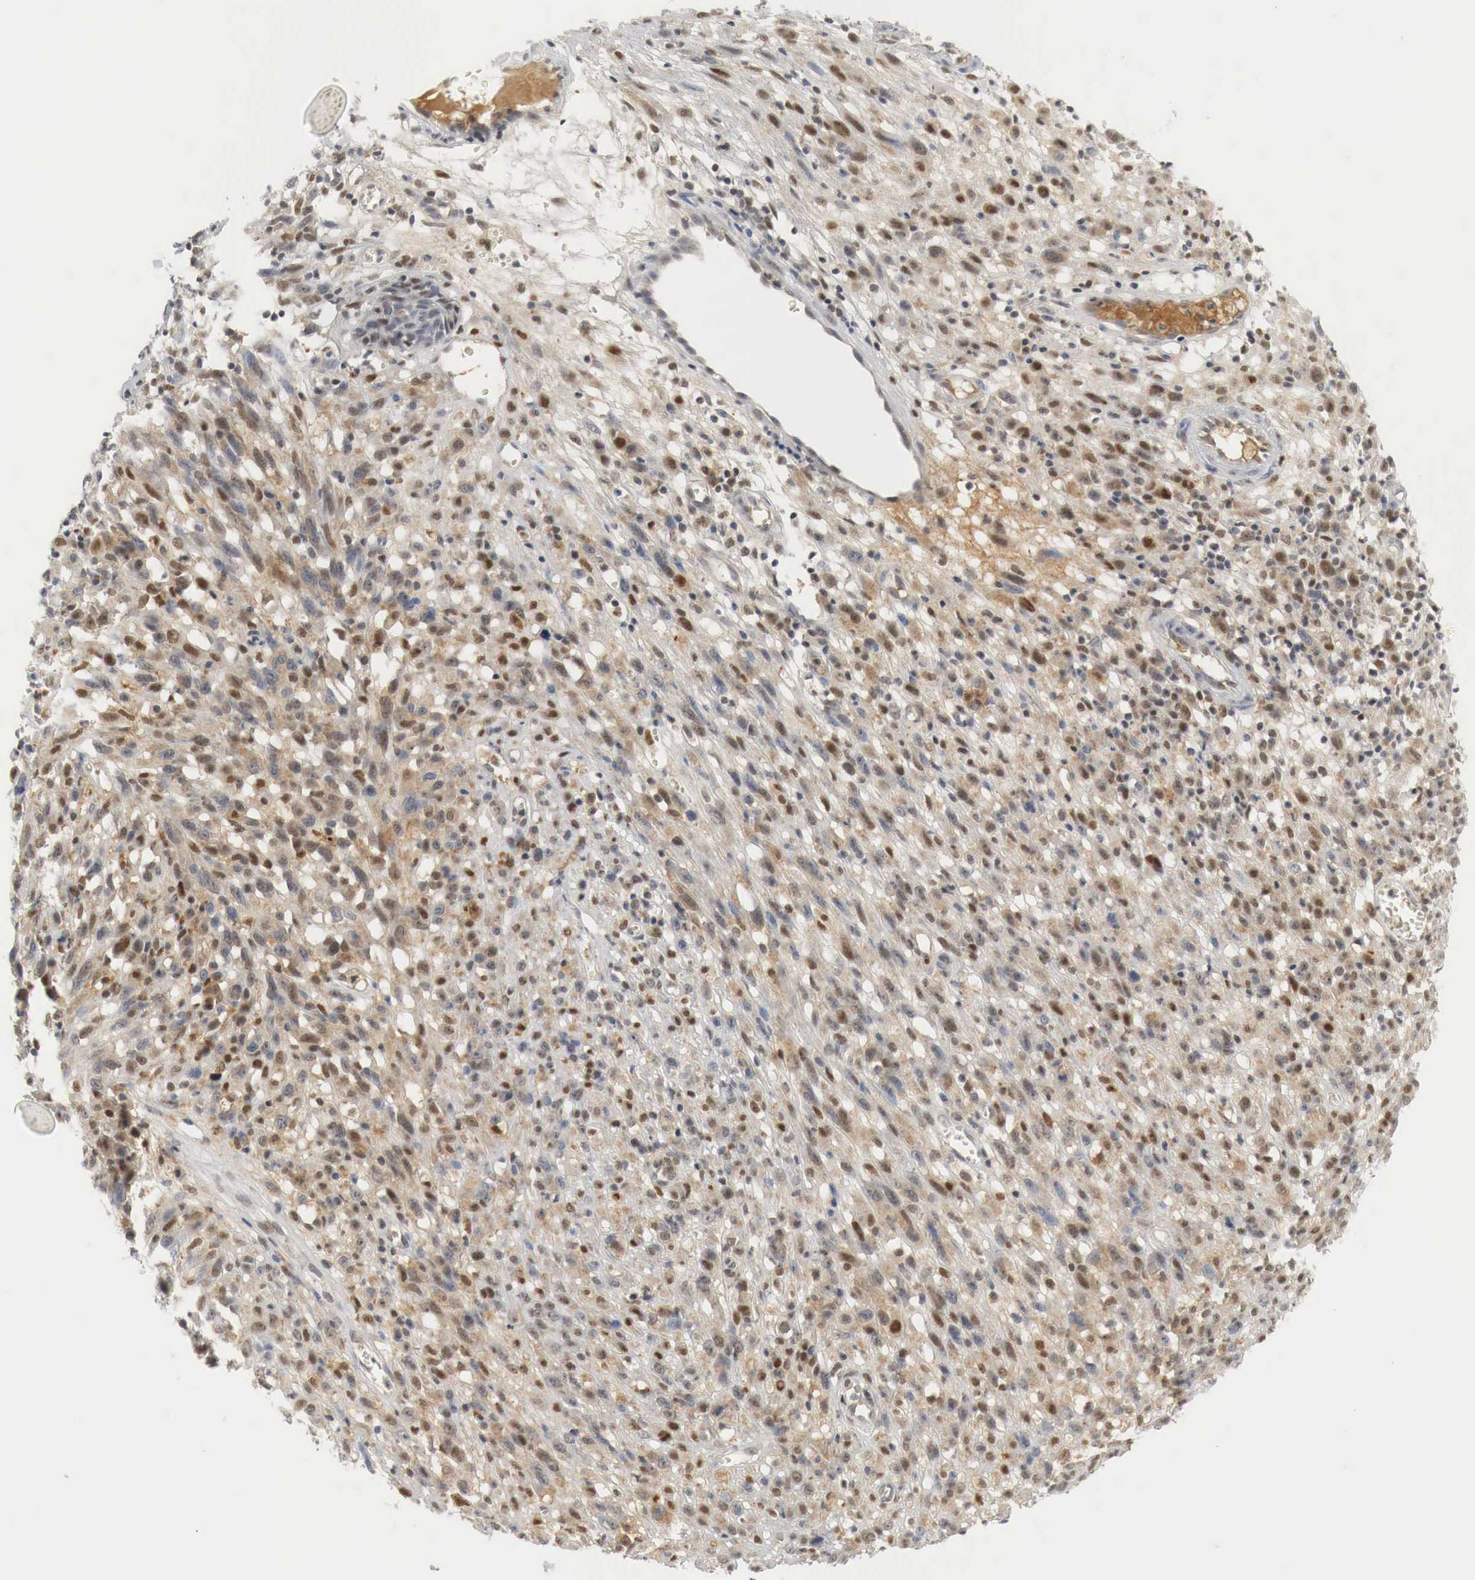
{"staining": {"intensity": "strong", "quantity": ">75%", "location": "cytoplasmic/membranous,nuclear"}, "tissue": "melanoma", "cell_type": "Tumor cells", "image_type": "cancer", "snomed": [{"axis": "morphology", "description": "Malignant melanoma, NOS"}, {"axis": "topography", "description": "Skin"}], "caption": "This is an image of immunohistochemistry staining of malignant melanoma, which shows strong positivity in the cytoplasmic/membranous and nuclear of tumor cells.", "gene": "MYC", "patient": {"sex": "male", "age": 51}}